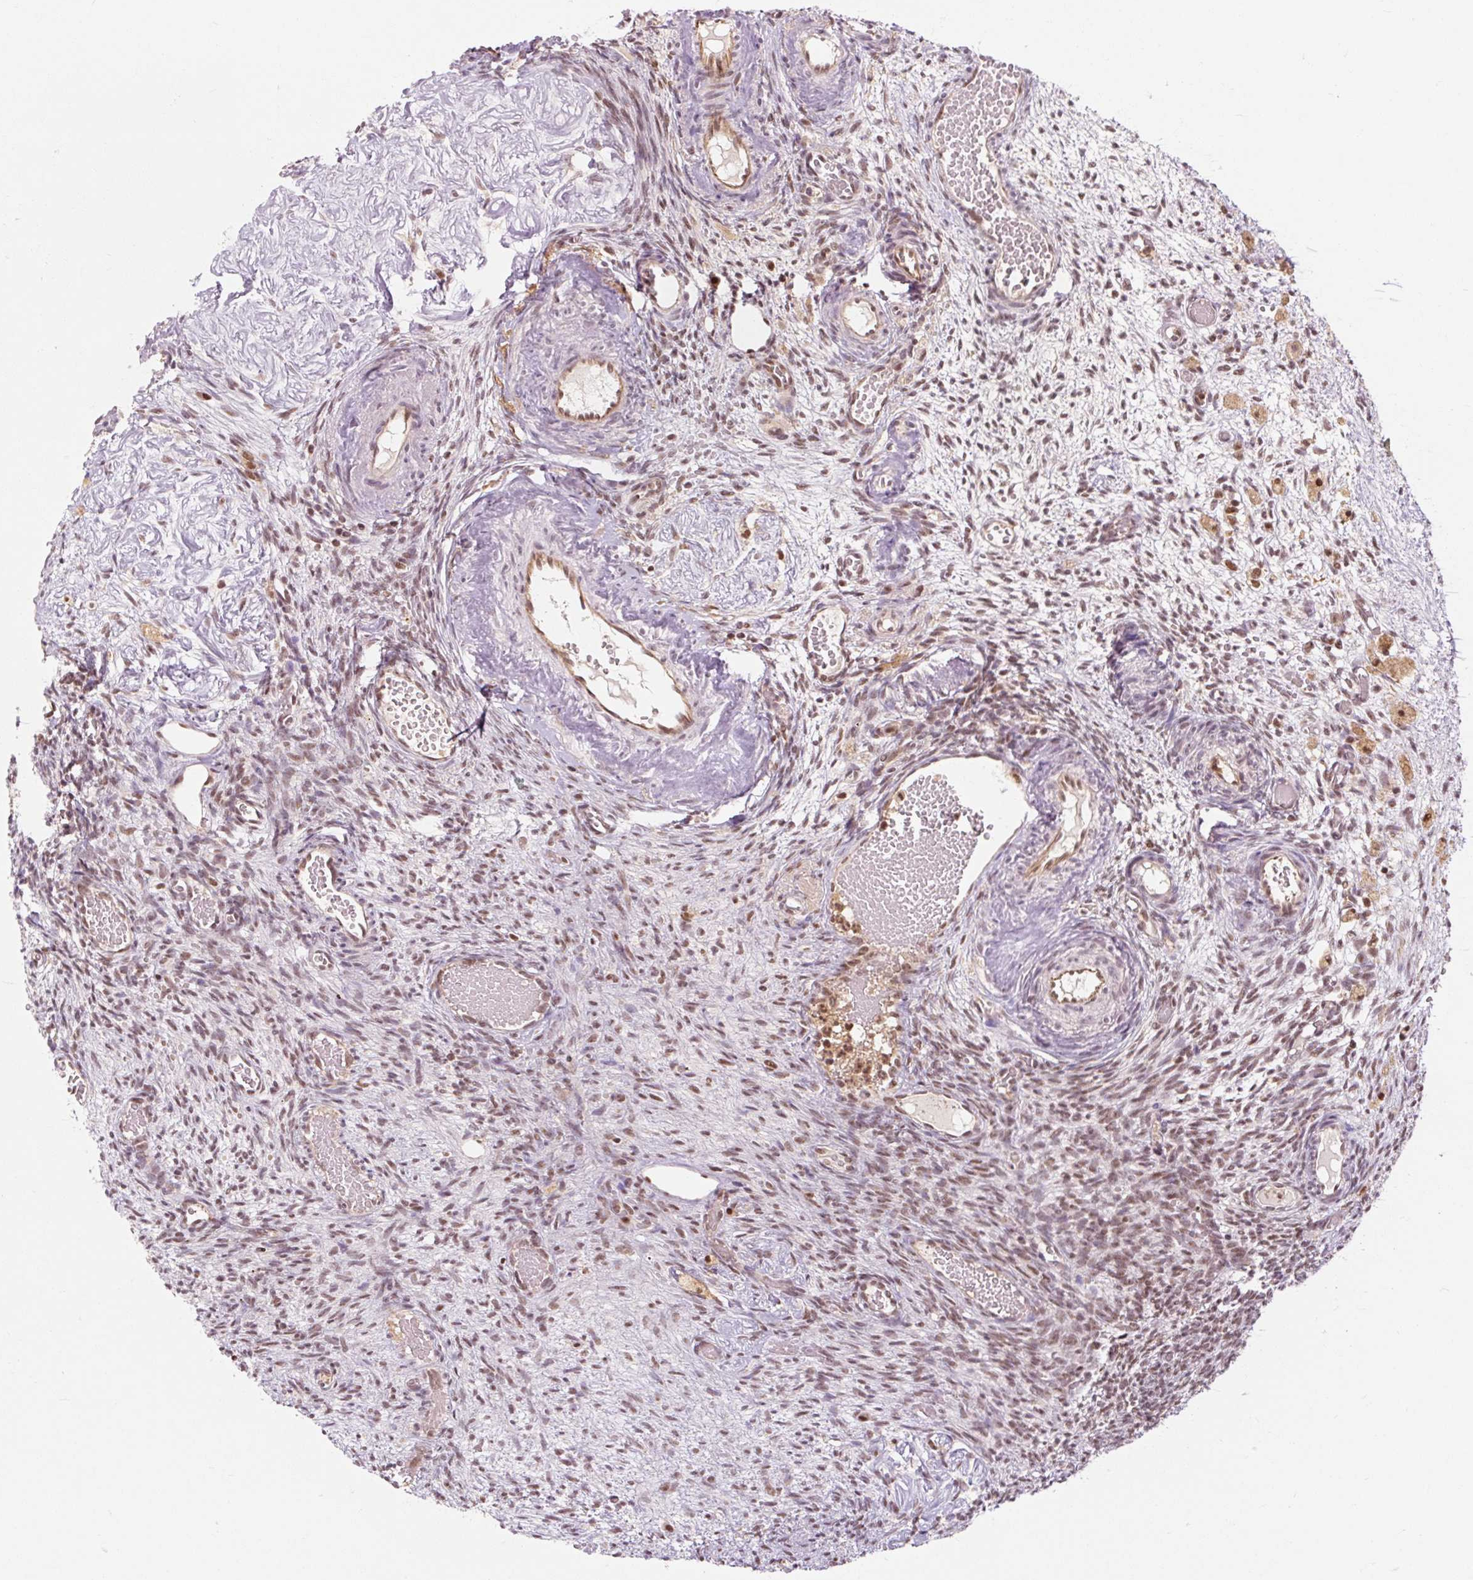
{"staining": {"intensity": "strong", "quantity": ">75%", "location": "cytoplasmic/membranous,nuclear"}, "tissue": "ovary", "cell_type": "Follicle cells", "image_type": "normal", "snomed": [{"axis": "morphology", "description": "Normal tissue, NOS"}, {"axis": "topography", "description": "Ovary"}], "caption": "An immunohistochemistry histopathology image of normal tissue is shown. Protein staining in brown highlights strong cytoplasmic/membranous,nuclear positivity in ovary within follicle cells. The staining is performed using DAB (3,3'-diaminobenzidine) brown chromogen to label protein expression. The nuclei are counter-stained blue using hematoxylin.", "gene": "CSTF1", "patient": {"sex": "female", "age": 67}}